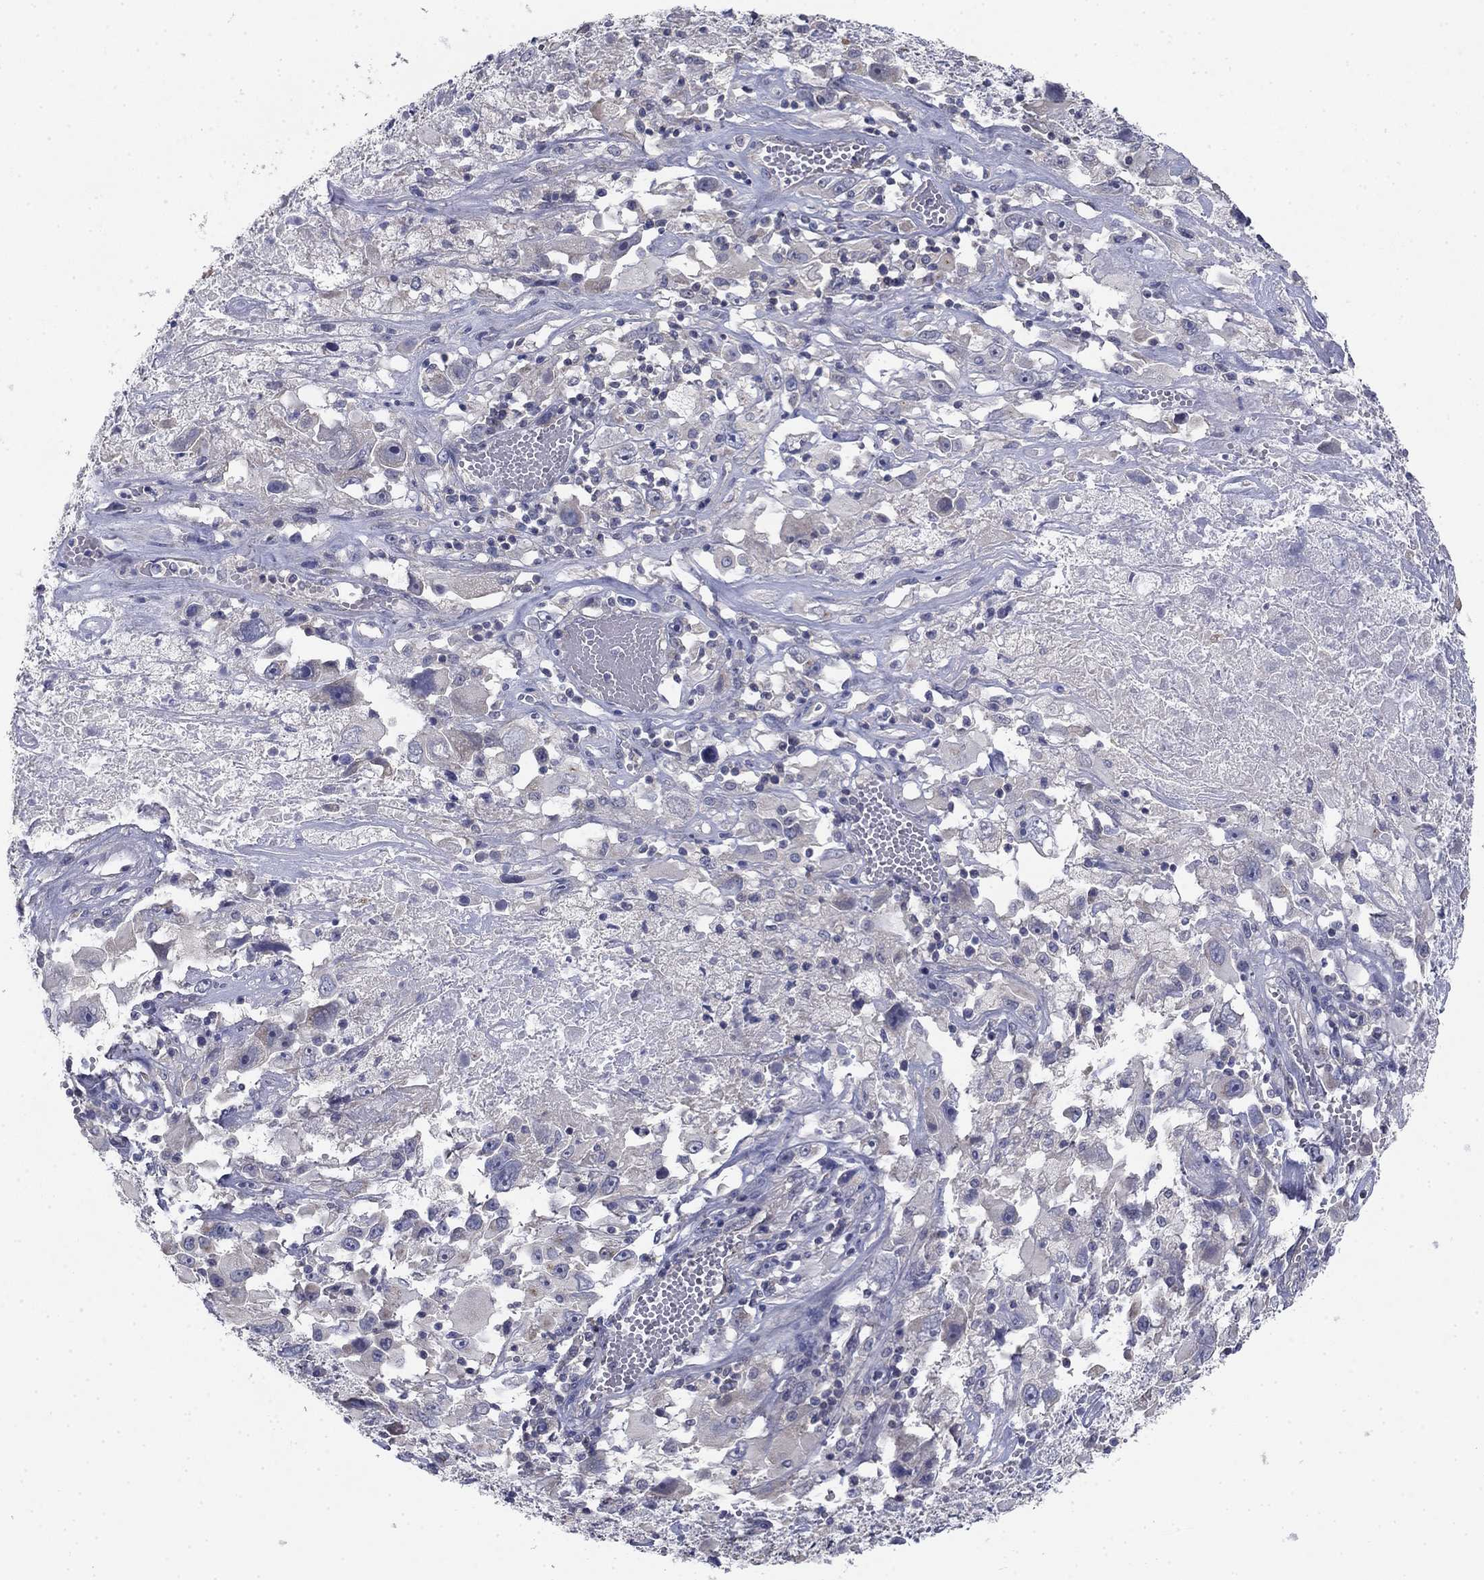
{"staining": {"intensity": "negative", "quantity": "none", "location": "none"}, "tissue": "melanoma", "cell_type": "Tumor cells", "image_type": "cancer", "snomed": [{"axis": "morphology", "description": "Malignant melanoma, Metastatic site"}, {"axis": "topography", "description": "Soft tissue"}], "caption": "The histopathology image displays no significant staining in tumor cells of malignant melanoma (metastatic site).", "gene": "GRK7", "patient": {"sex": "male", "age": 50}}